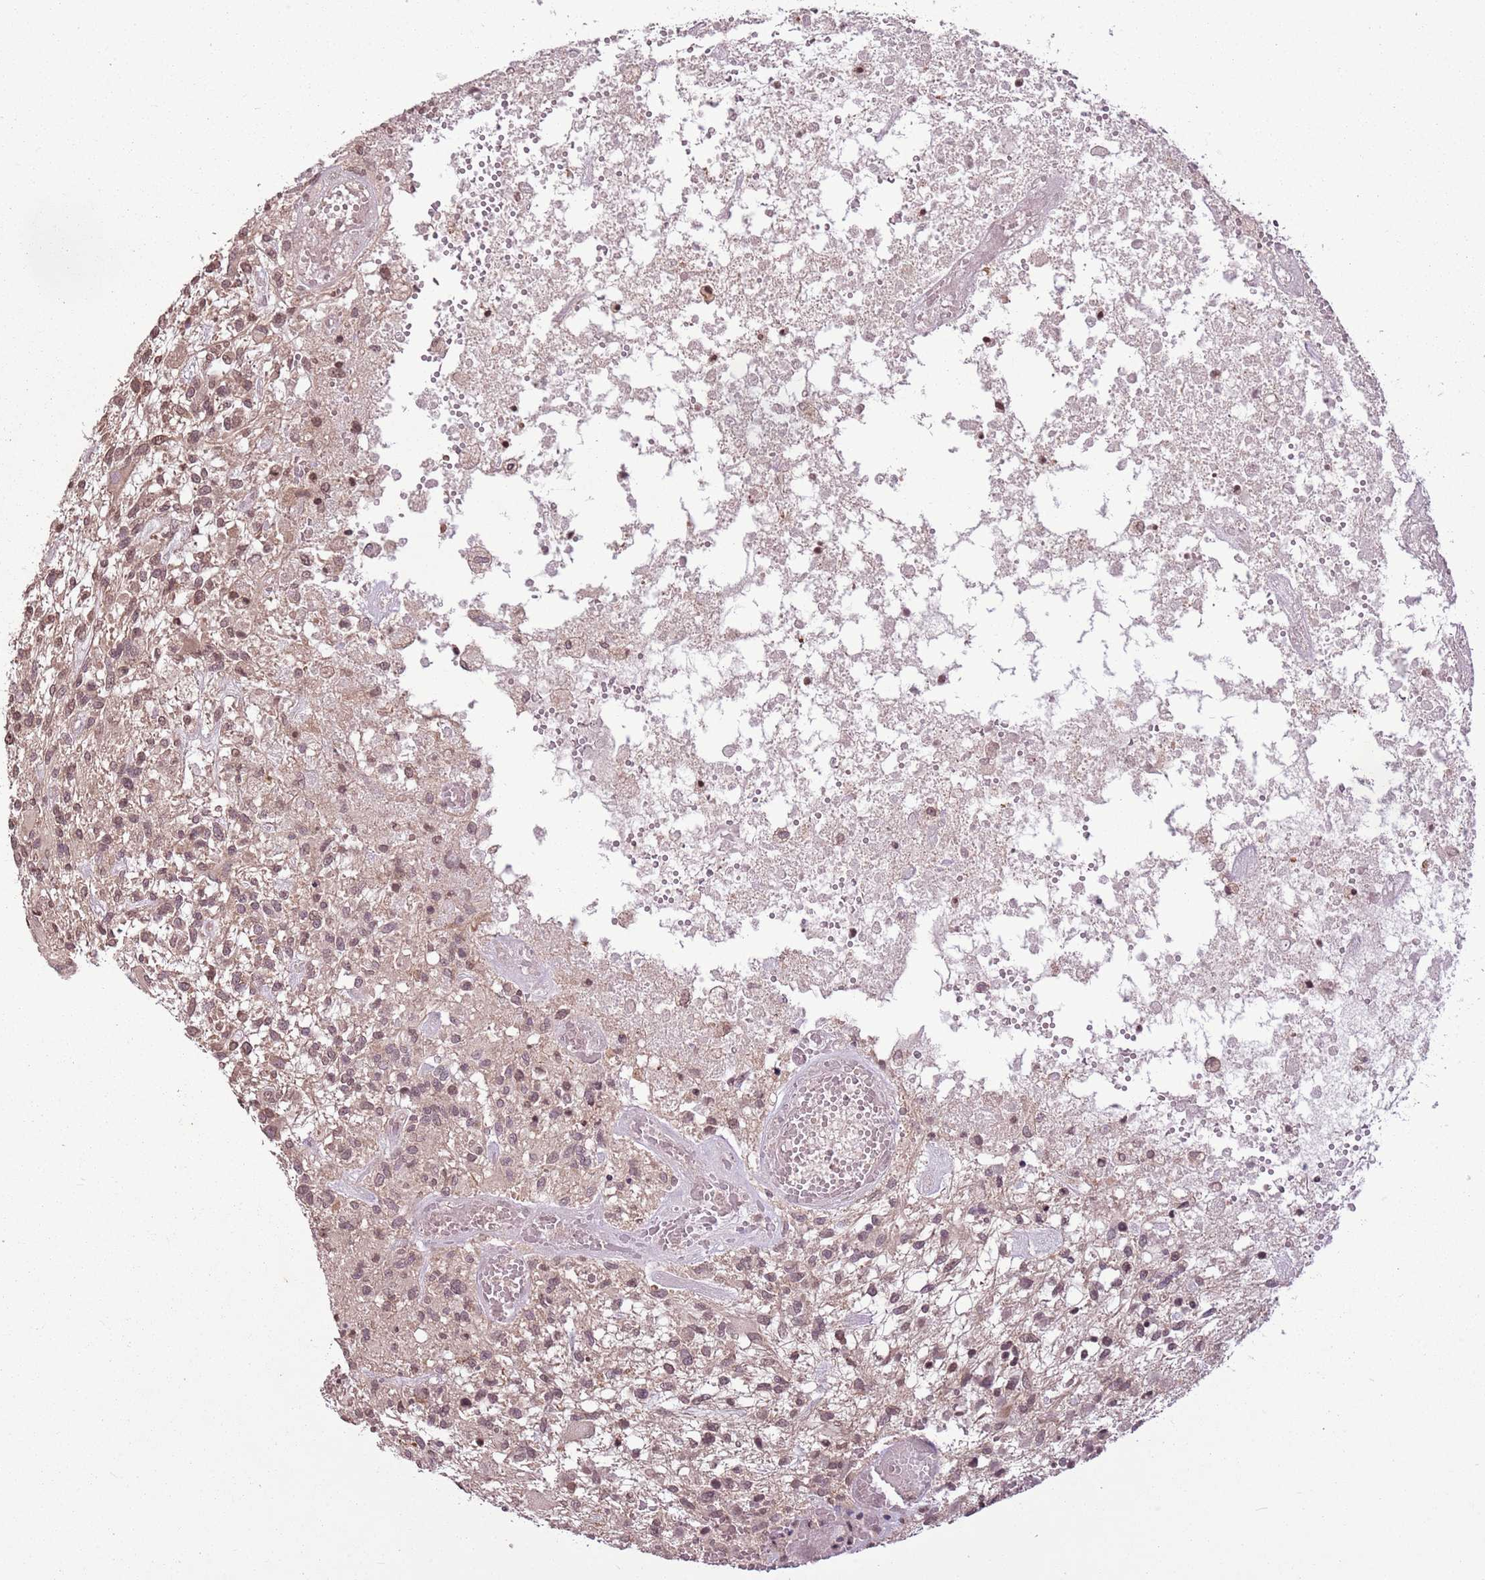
{"staining": {"intensity": "weak", "quantity": ">75%", "location": "cytoplasmic/membranous,nuclear"}, "tissue": "glioma", "cell_type": "Tumor cells", "image_type": "cancer", "snomed": [{"axis": "morphology", "description": "Glioma, malignant, High grade"}, {"axis": "topography", "description": "Brain"}], "caption": "An immunohistochemistry (IHC) image of neoplastic tissue is shown. Protein staining in brown highlights weak cytoplasmic/membranous and nuclear positivity in glioma within tumor cells.", "gene": "CAPN9", "patient": {"sex": "male", "age": 47}}